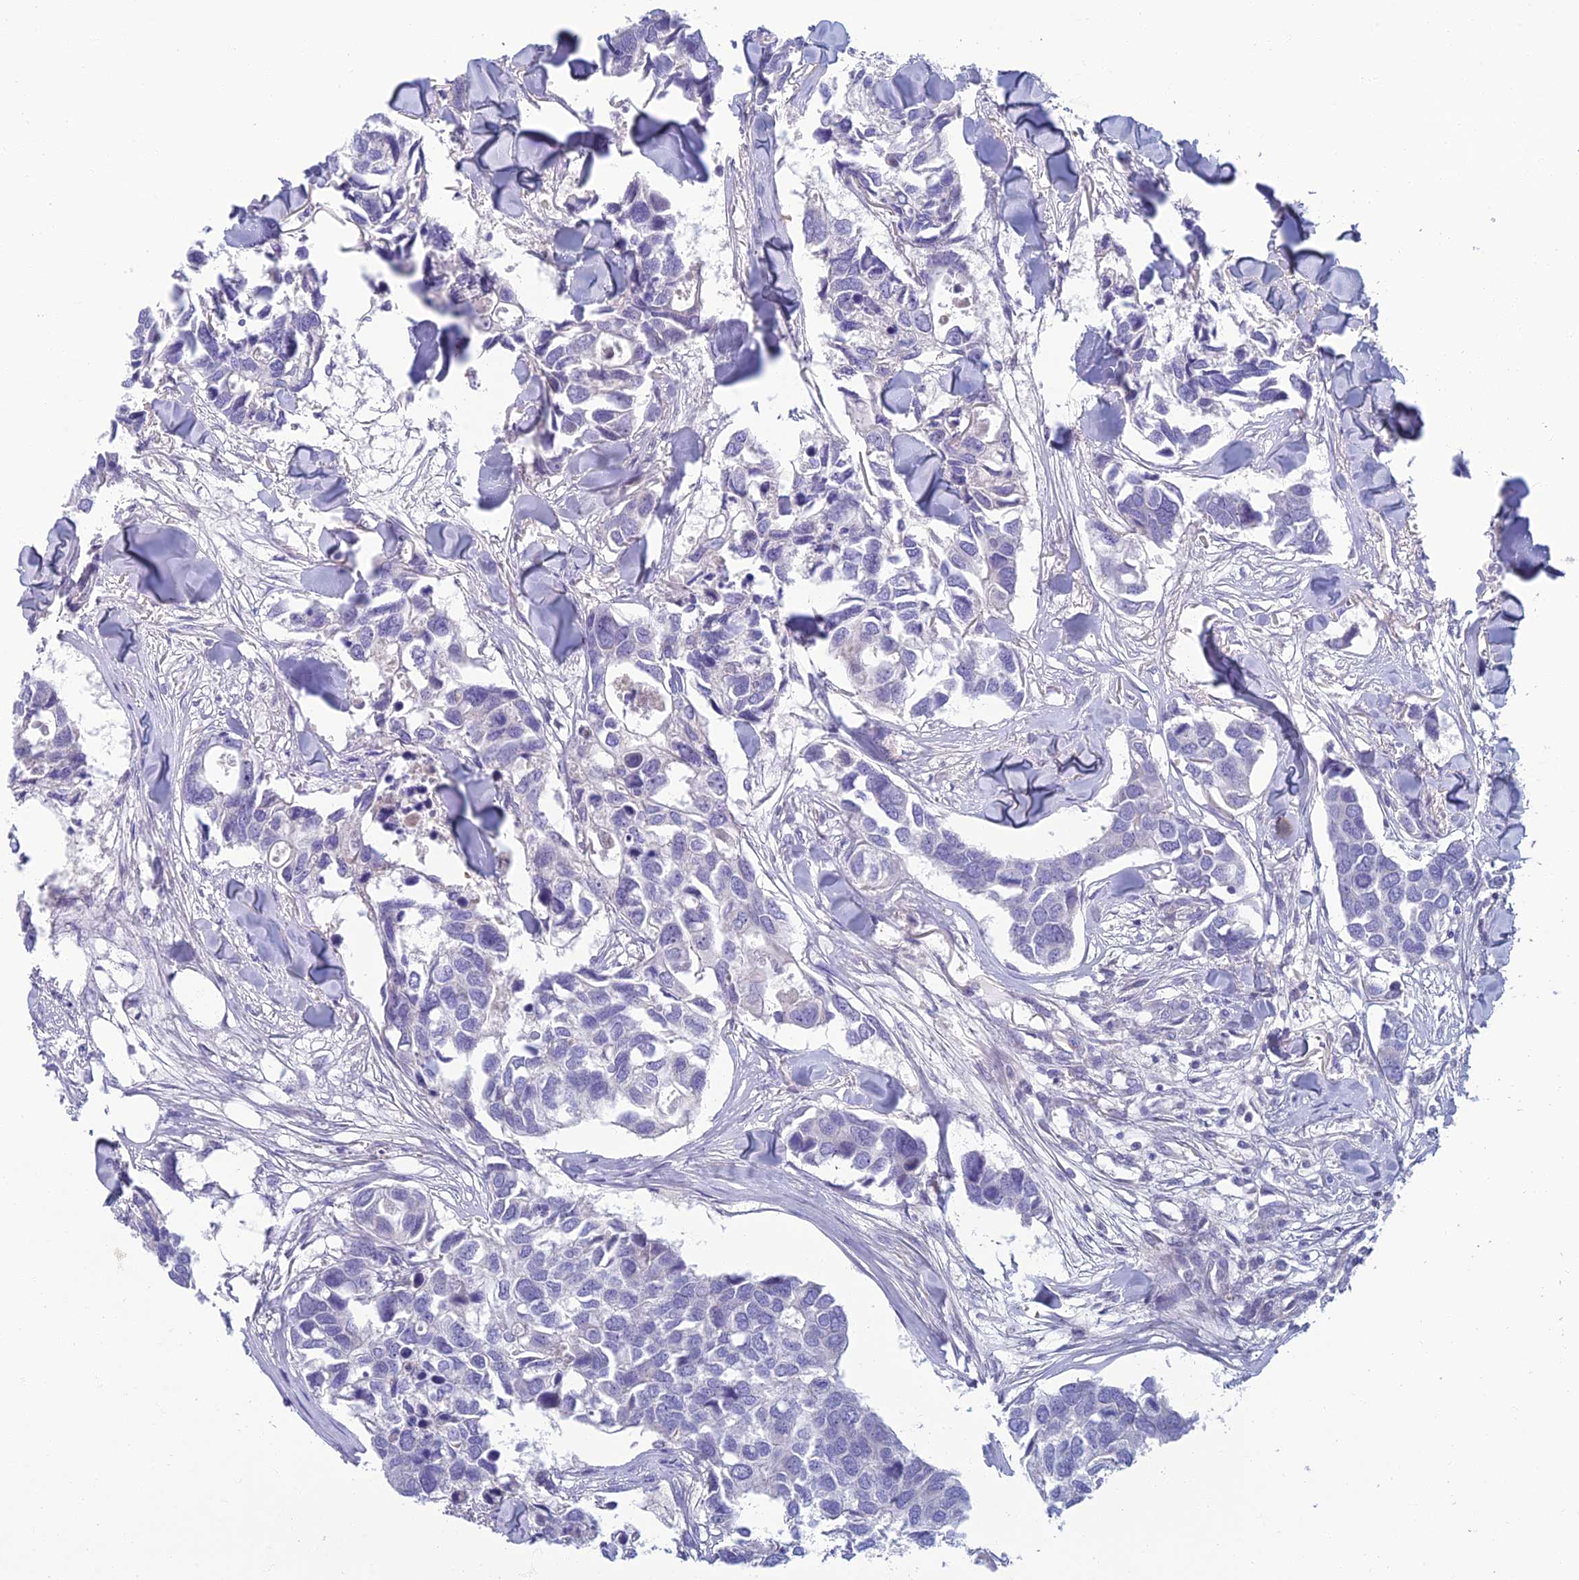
{"staining": {"intensity": "negative", "quantity": "none", "location": "none"}, "tissue": "breast cancer", "cell_type": "Tumor cells", "image_type": "cancer", "snomed": [{"axis": "morphology", "description": "Duct carcinoma"}, {"axis": "topography", "description": "Breast"}], "caption": "Tumor cells are negative for protein expression in human breast invasive ductal carcinoma. The staining was performed using DAB to visualize the protein expression in brown, while the nuclei were stained in blue with hematoxylin (Magnification: 20x).", "gene": "SLC25A41", "patient": {"sex": "female", "age": 83}}